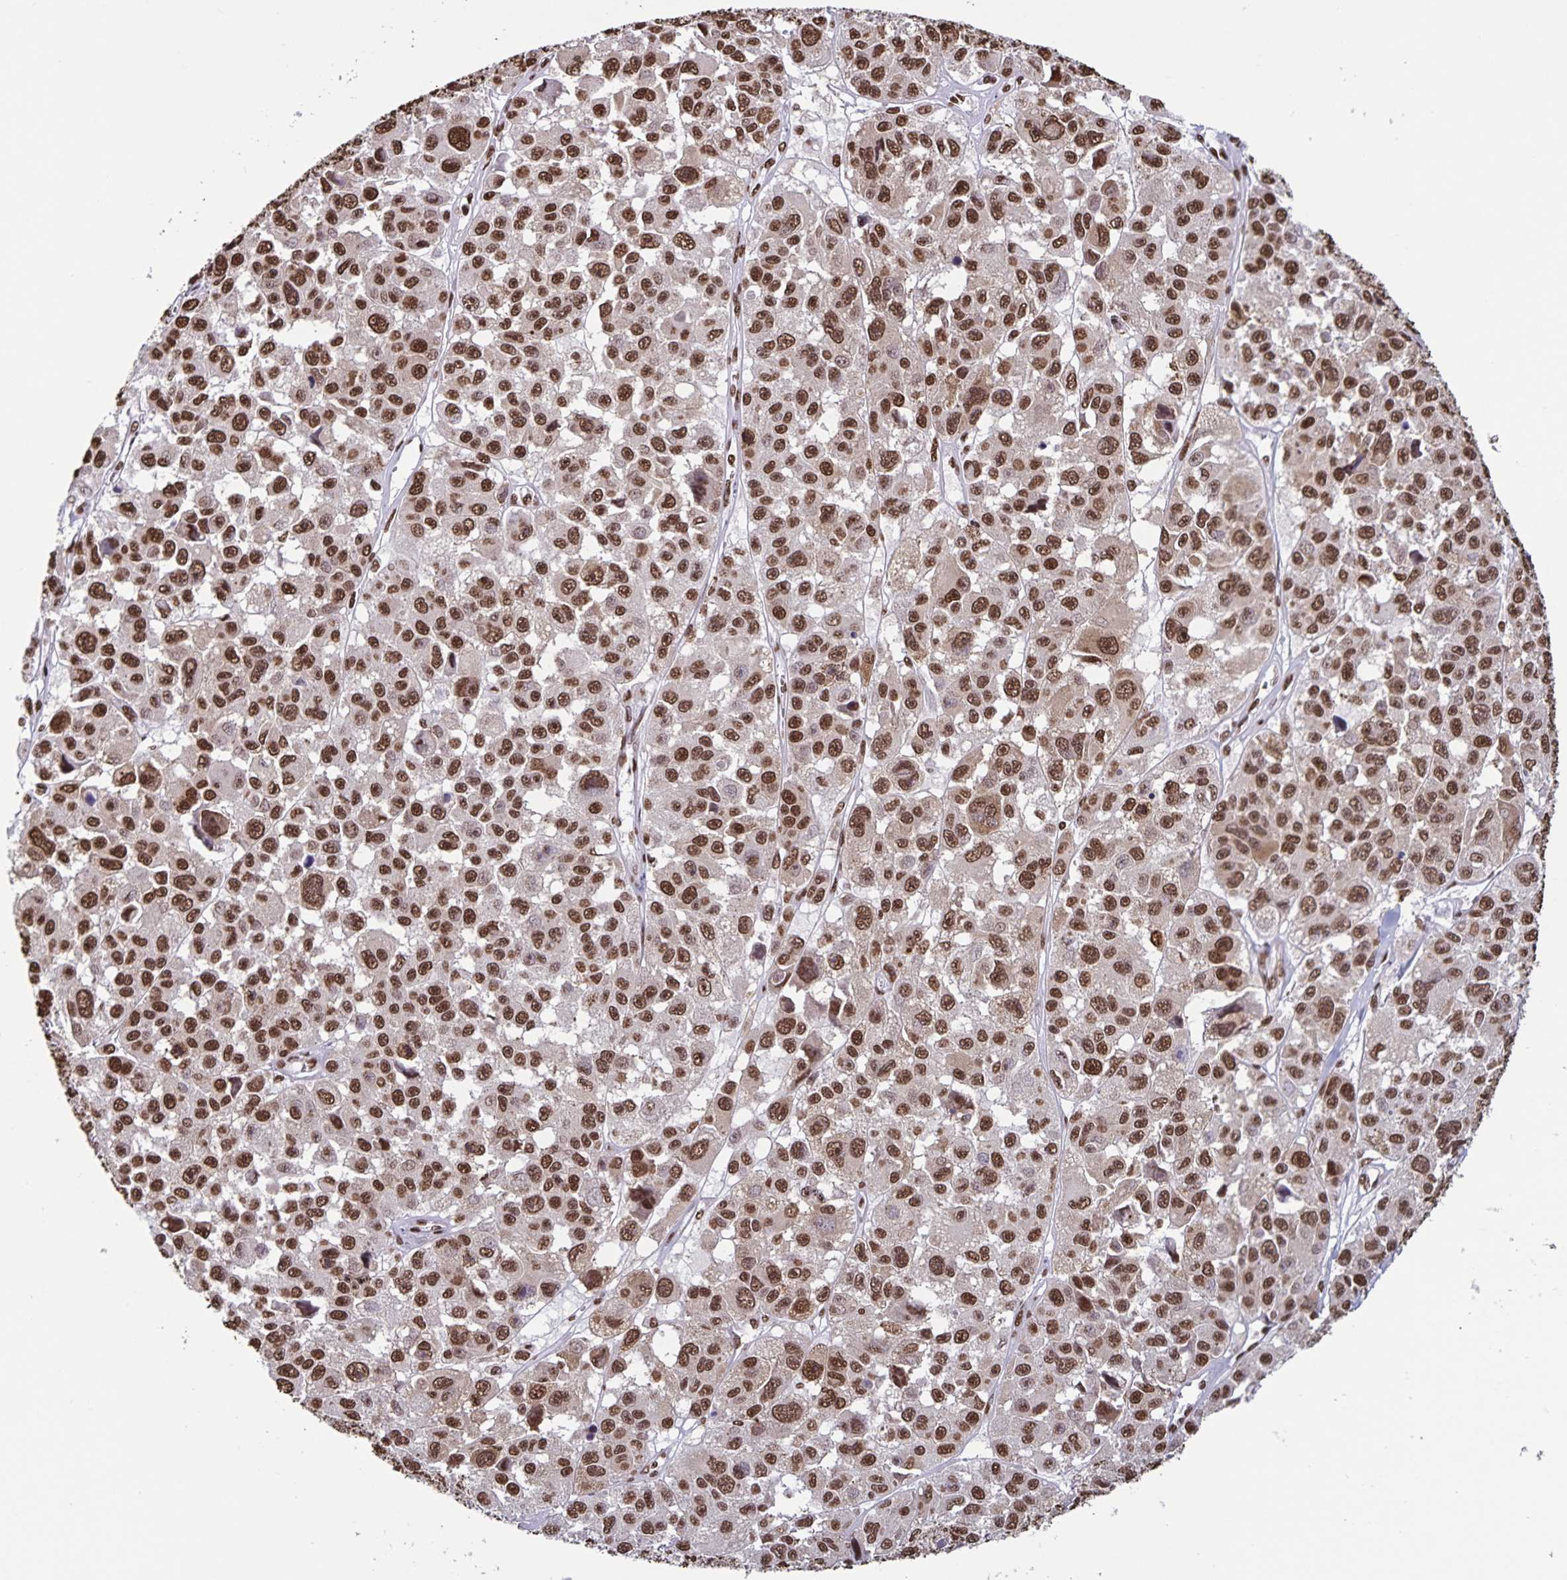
{"staining": {"intensity": "moderate", "quantity": ">75%", "location": "cytoplasmic/membranous,nuclear"}, "tissue": "melanoma", "cell_type": "Tumor cells", "image_type": "cancer", "snomed": [{"axis": "morphology", "description": "Malignant melanoma, NOS"}, {"axis": "topography", "description": "Skin"}], "caption": "Moderate cytoplasmic/membranous and nuclear protein positivity is appreciated in about >75% of tumor cells in melanoma. Using DAB (brown) and hematoxylin (blue) stains, captured at high magnification using brightfield microscopy.", "gene": "DUT", "patient": {"sex": "female", "age": 66}}